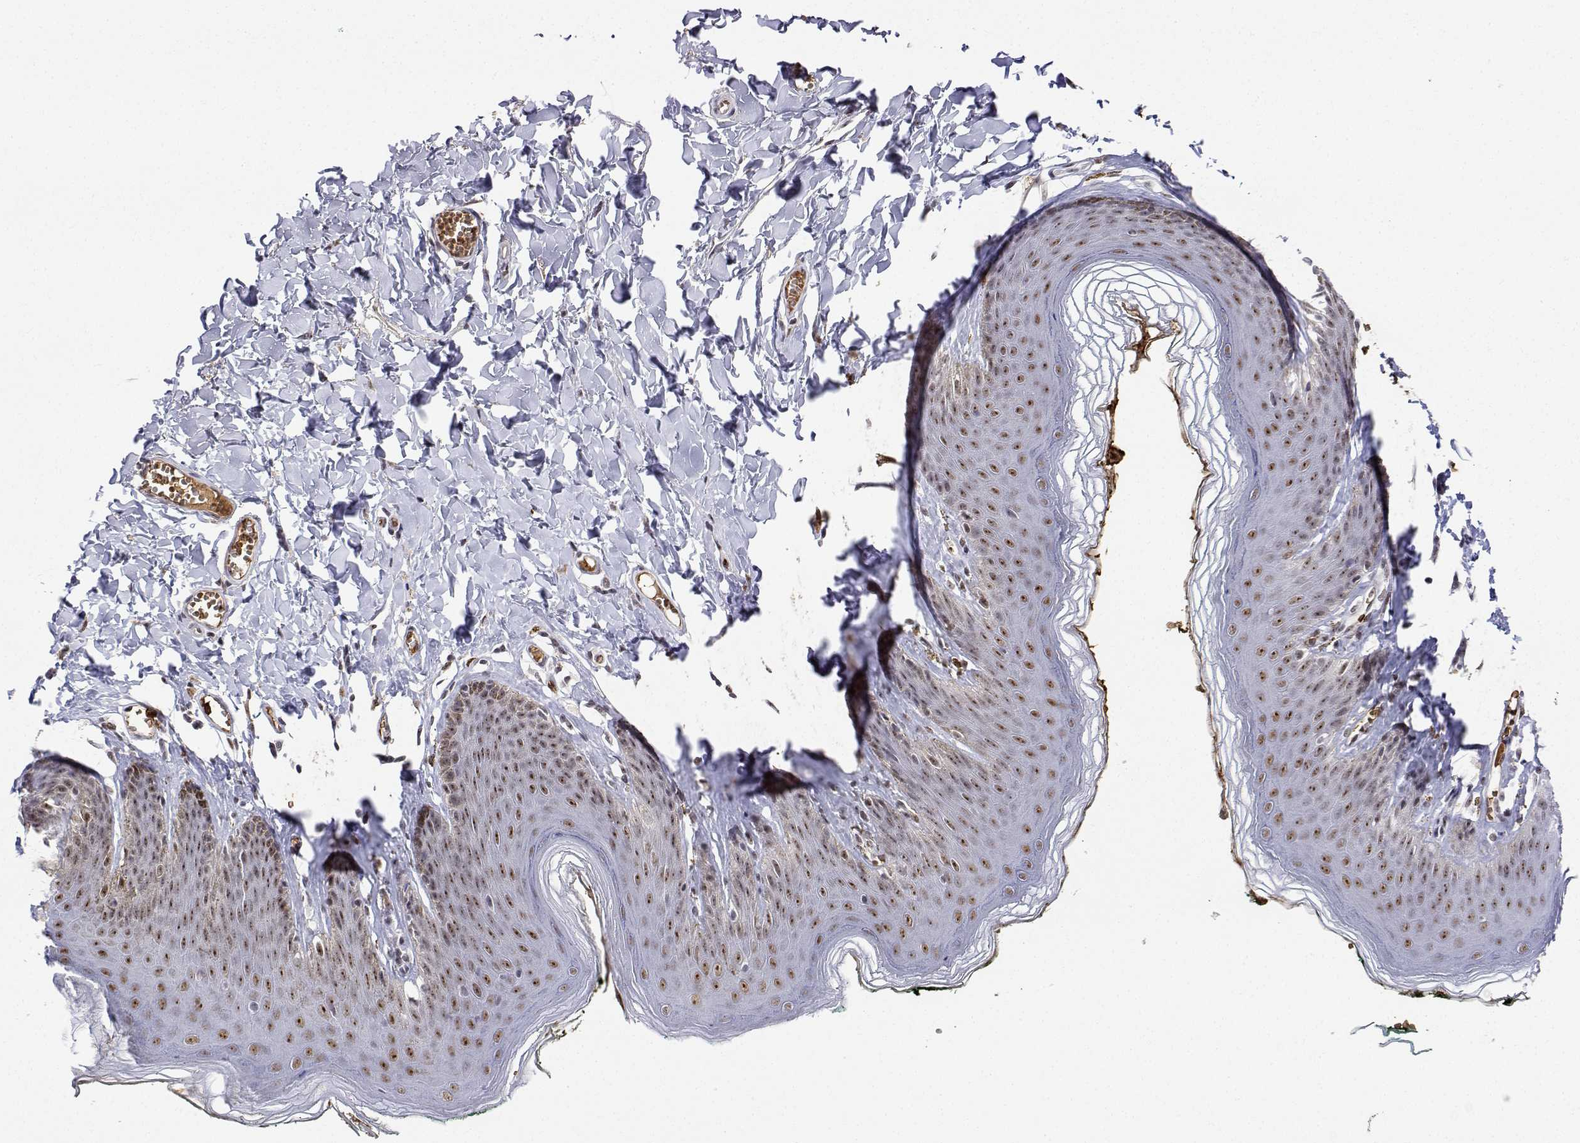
{"staining": {"intensity": "moderate", "quantity": ">75%", "location": "nuclear"}, "tissue": "skin", "cell_type": "Epidermal cells", "image_type": "normal", "snomed": [{"axis": "morphology", "description": "Normal tissue, NOS"}, {"axis": "topography", "description": "Vulva"}, {"axis": "topography", "description": "Peripheral nerve tissue"}], "caption": "Immunohistochemical staining of normal skin displays >75% levels of moderate nuclear protein positivity in approximately >75% of epidermal cells.", "gene": "ADAR", "patient": {"sex": "female", "age": 66}}